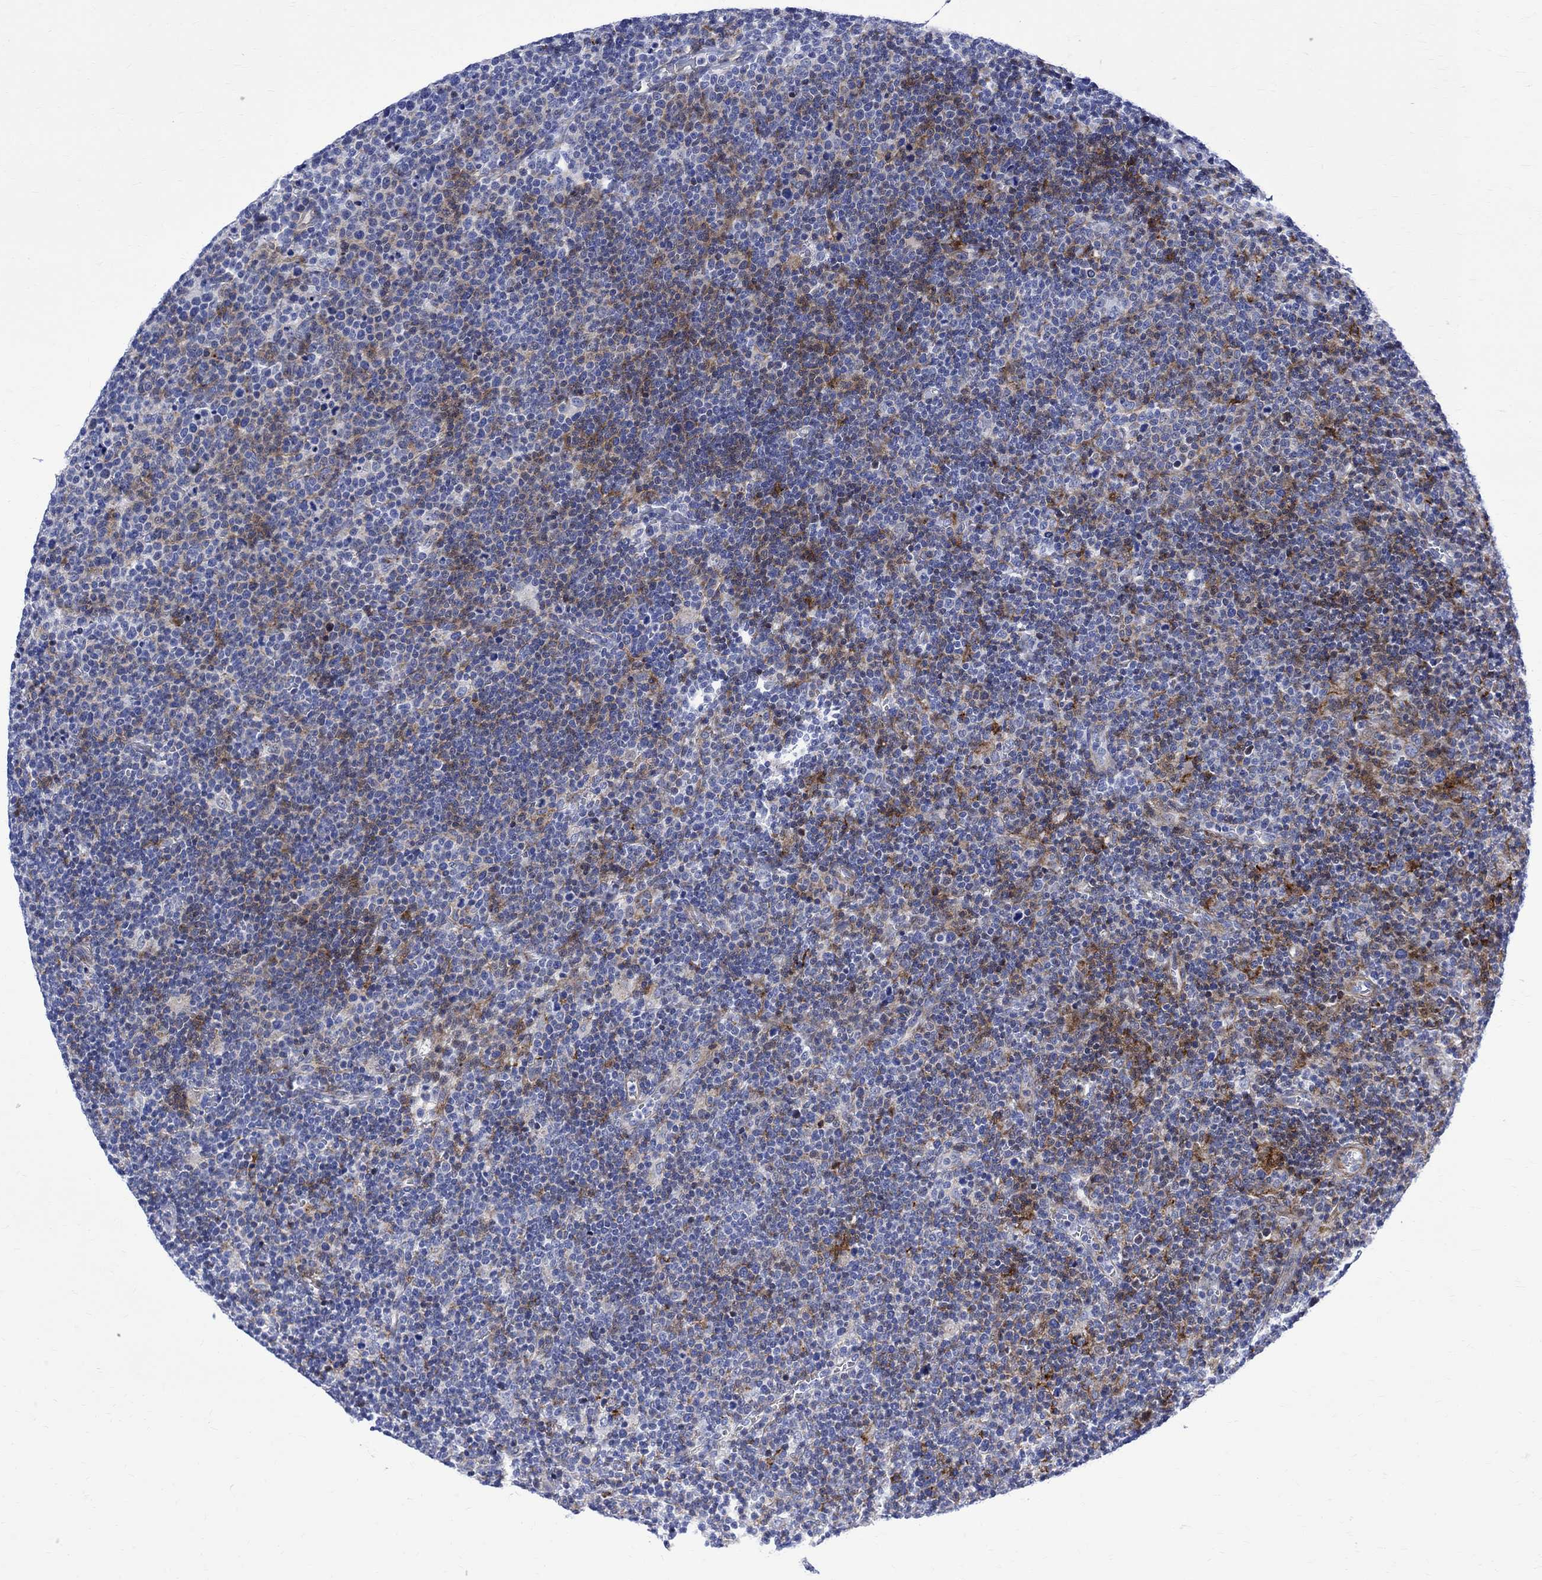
{"staining": {"intensity": "strong", "quantity": "<25%", "location": "cytoplasmic/membranous"}, "tissue": "lymphoma", "cell_type": "Tumor cells", "image_type": "cancer", "snomed": [{"axis": "morphology", "description": "Malignant lymphoma, non-Hodgkin's type, High grade"}, {"axis": "topography", "description": "Lymph node"}], "caption": "Lymphoma was stained to show a protein in brown. There is medium levels of strong cytoplasmic/membranous staining in about <25% of tumor cells. The staining is performed using DAB (3,3'-diaminobenzidine) brown chromogen to label protein expression. The nuclei are counter-stained blue using hematoxylin.", "gene": "PARVB", "patient": {"sex": "male", "age": 61}}